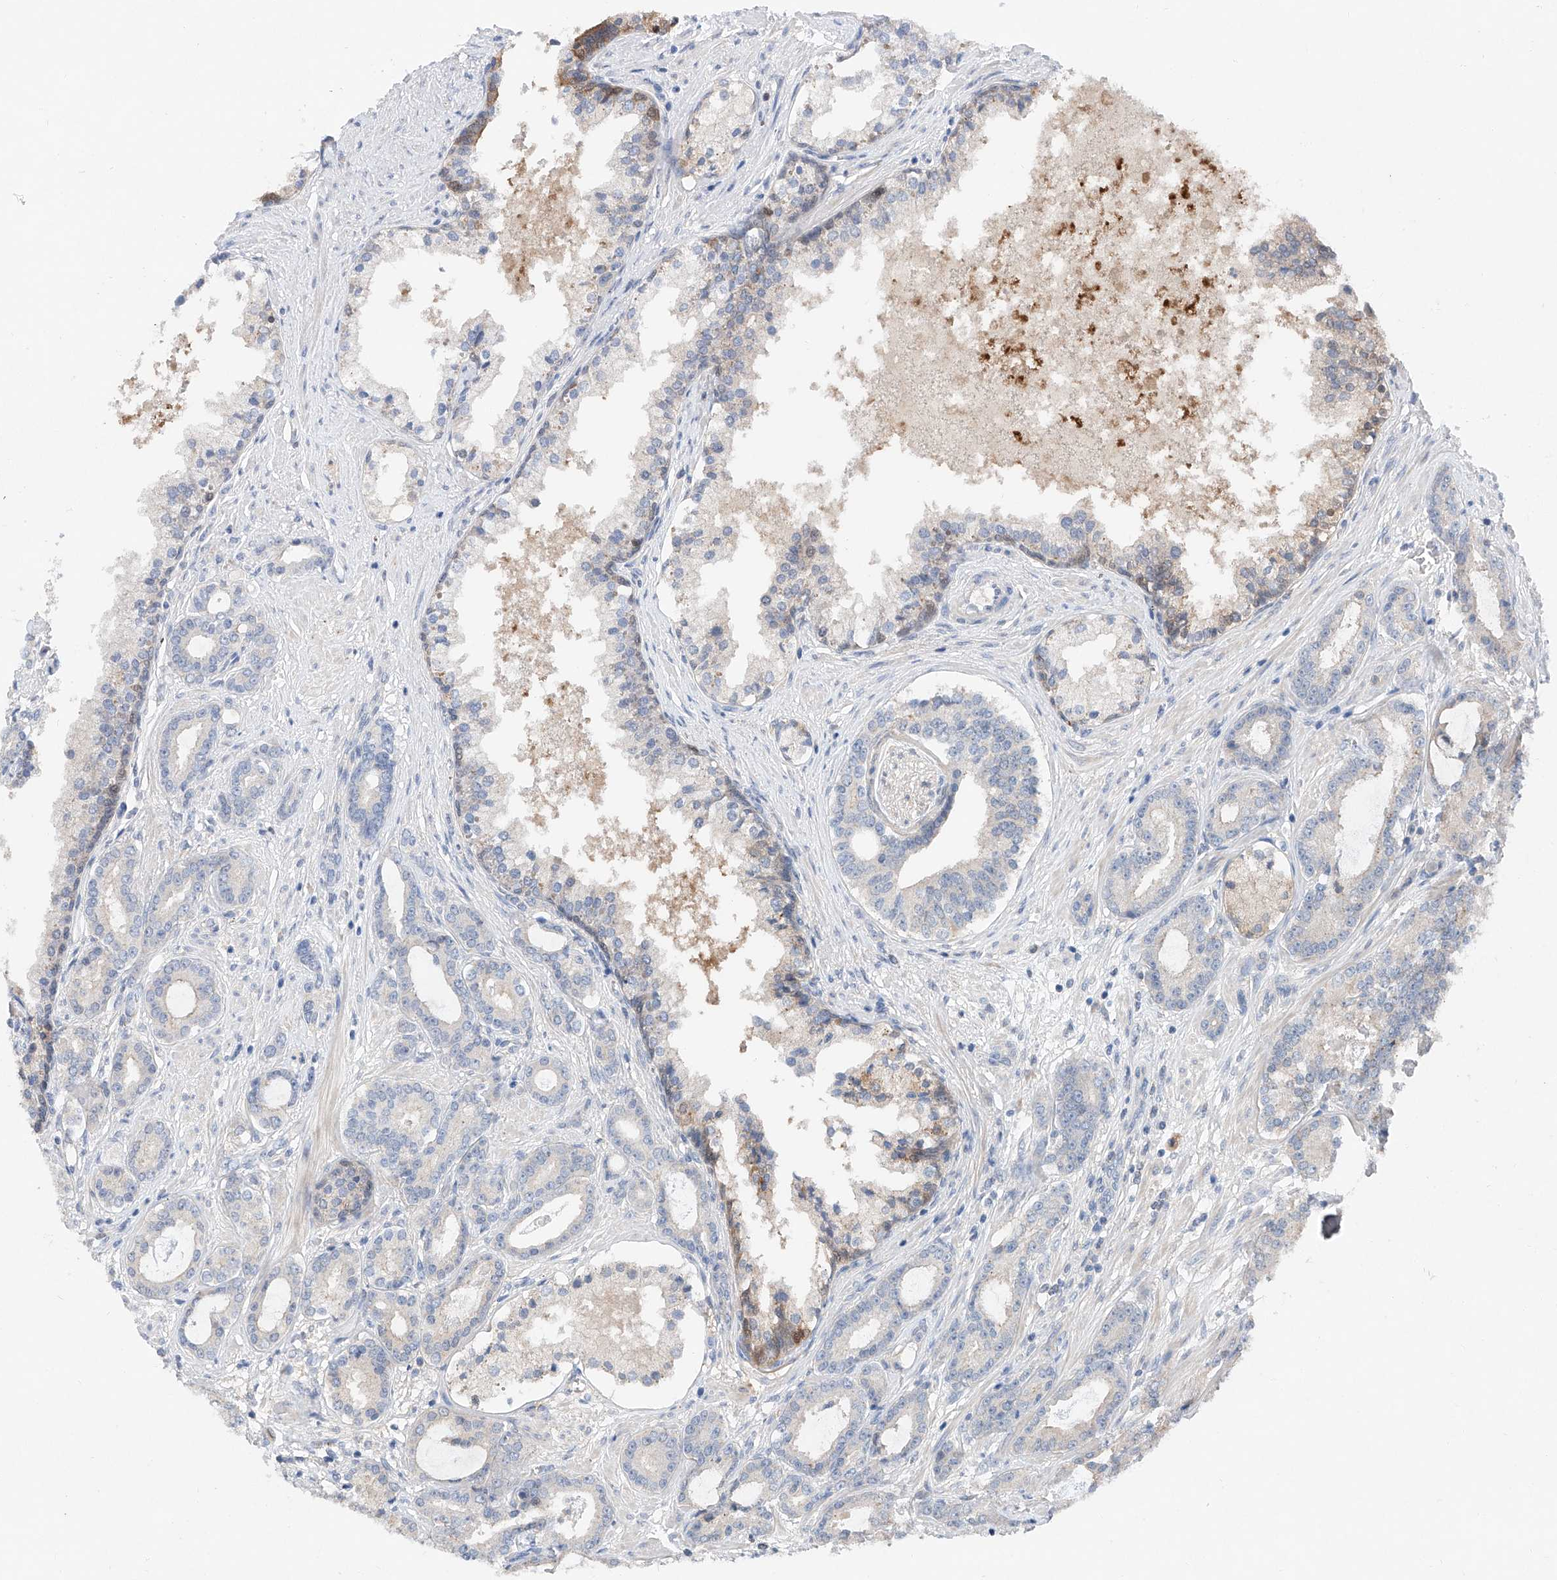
{"staining": {"intensity": "negative", "quantity": "none", "location": "none"}, "tissue": "prostate cancer", "cell_type": "Tumor cells", "image_type": "cancer", "snomed": [{"axis": "morphology", "description": "Adenocarcinoma, High grade"}, {"axis": "topography", "description": "Prostate"}], "caption": "This is a histopathology image of IHC staining of prostate cancer, which shows no expression in tumor cells.", "gene": "FUCA2", "patient": {"sex": "male", "age": 58}}